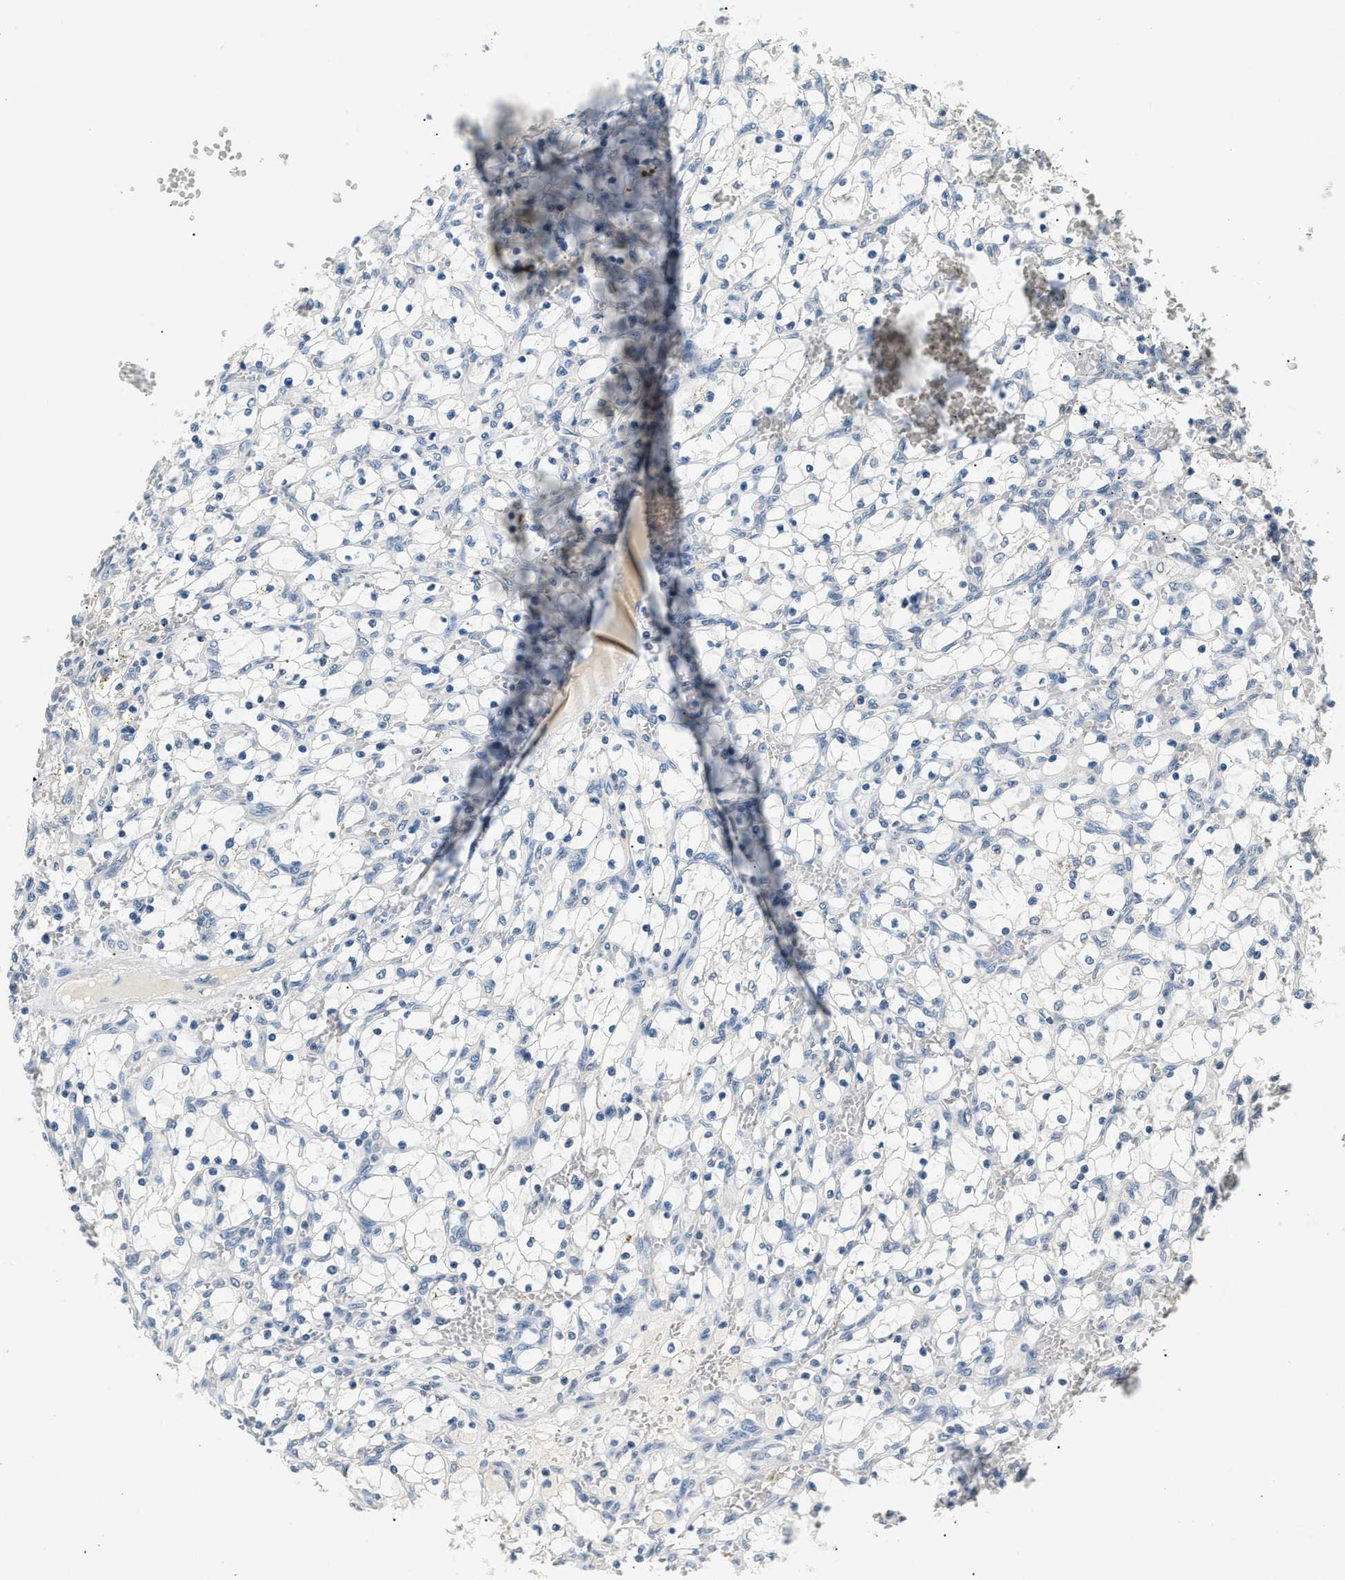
{"staining": {"intensity": "negative", "quantity": "none", "location": "none"}, "tissue": "renal cancer", "cell_type": "Tumor cells", "image_type": "cancer", "snomed": [{"axis": "morphology", "description": "Adenocarcinoma, NOS"}, {"axis": "topography", "description": "Kidney"}], "caption": "This is a histopathology image of immunohistochemistry (IHC) staining of renal cancer, which shows no staining in tumor cells.", "gene": "INHA", "patient": {"sex": "female", "age": 69}}